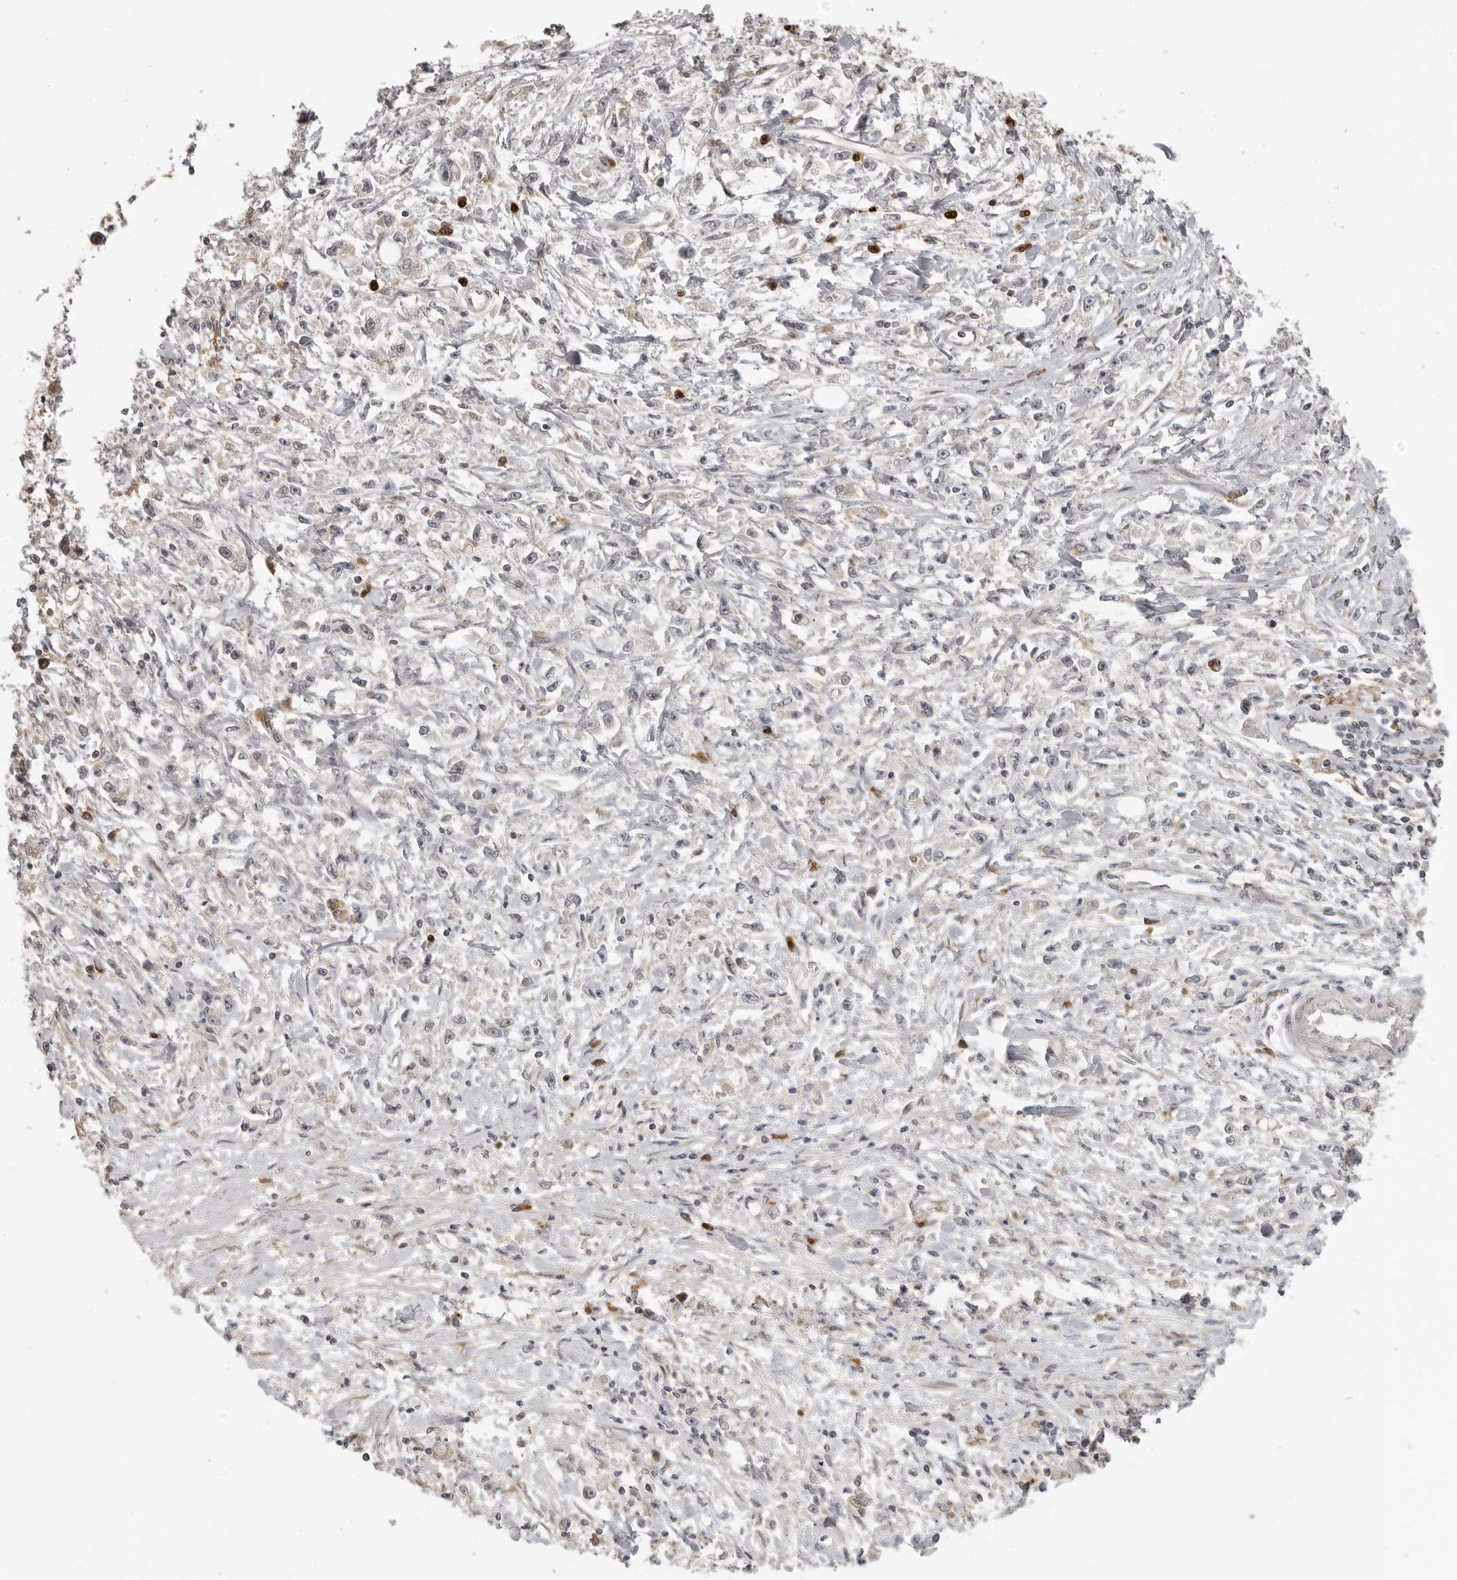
{"staining": {"intensity": "negative", "quantity": "none", "location": "none"}, "tissue": "stomach cancer", "cell_type": "Tumor cells", "image_type": "cancer", "snomed": [{"axis": "morphology", "description": "Adenocarcinoma, NOS"}, {"axis": "topography", "description": "Stomach"}], "caption": "This is an immunohistochemistry histopathology image of human adenocarcinoma (stomach). There is no positivity in tumor cells.", "gene": "IDO1", "patient": {"sex": "female", "age": 59}}